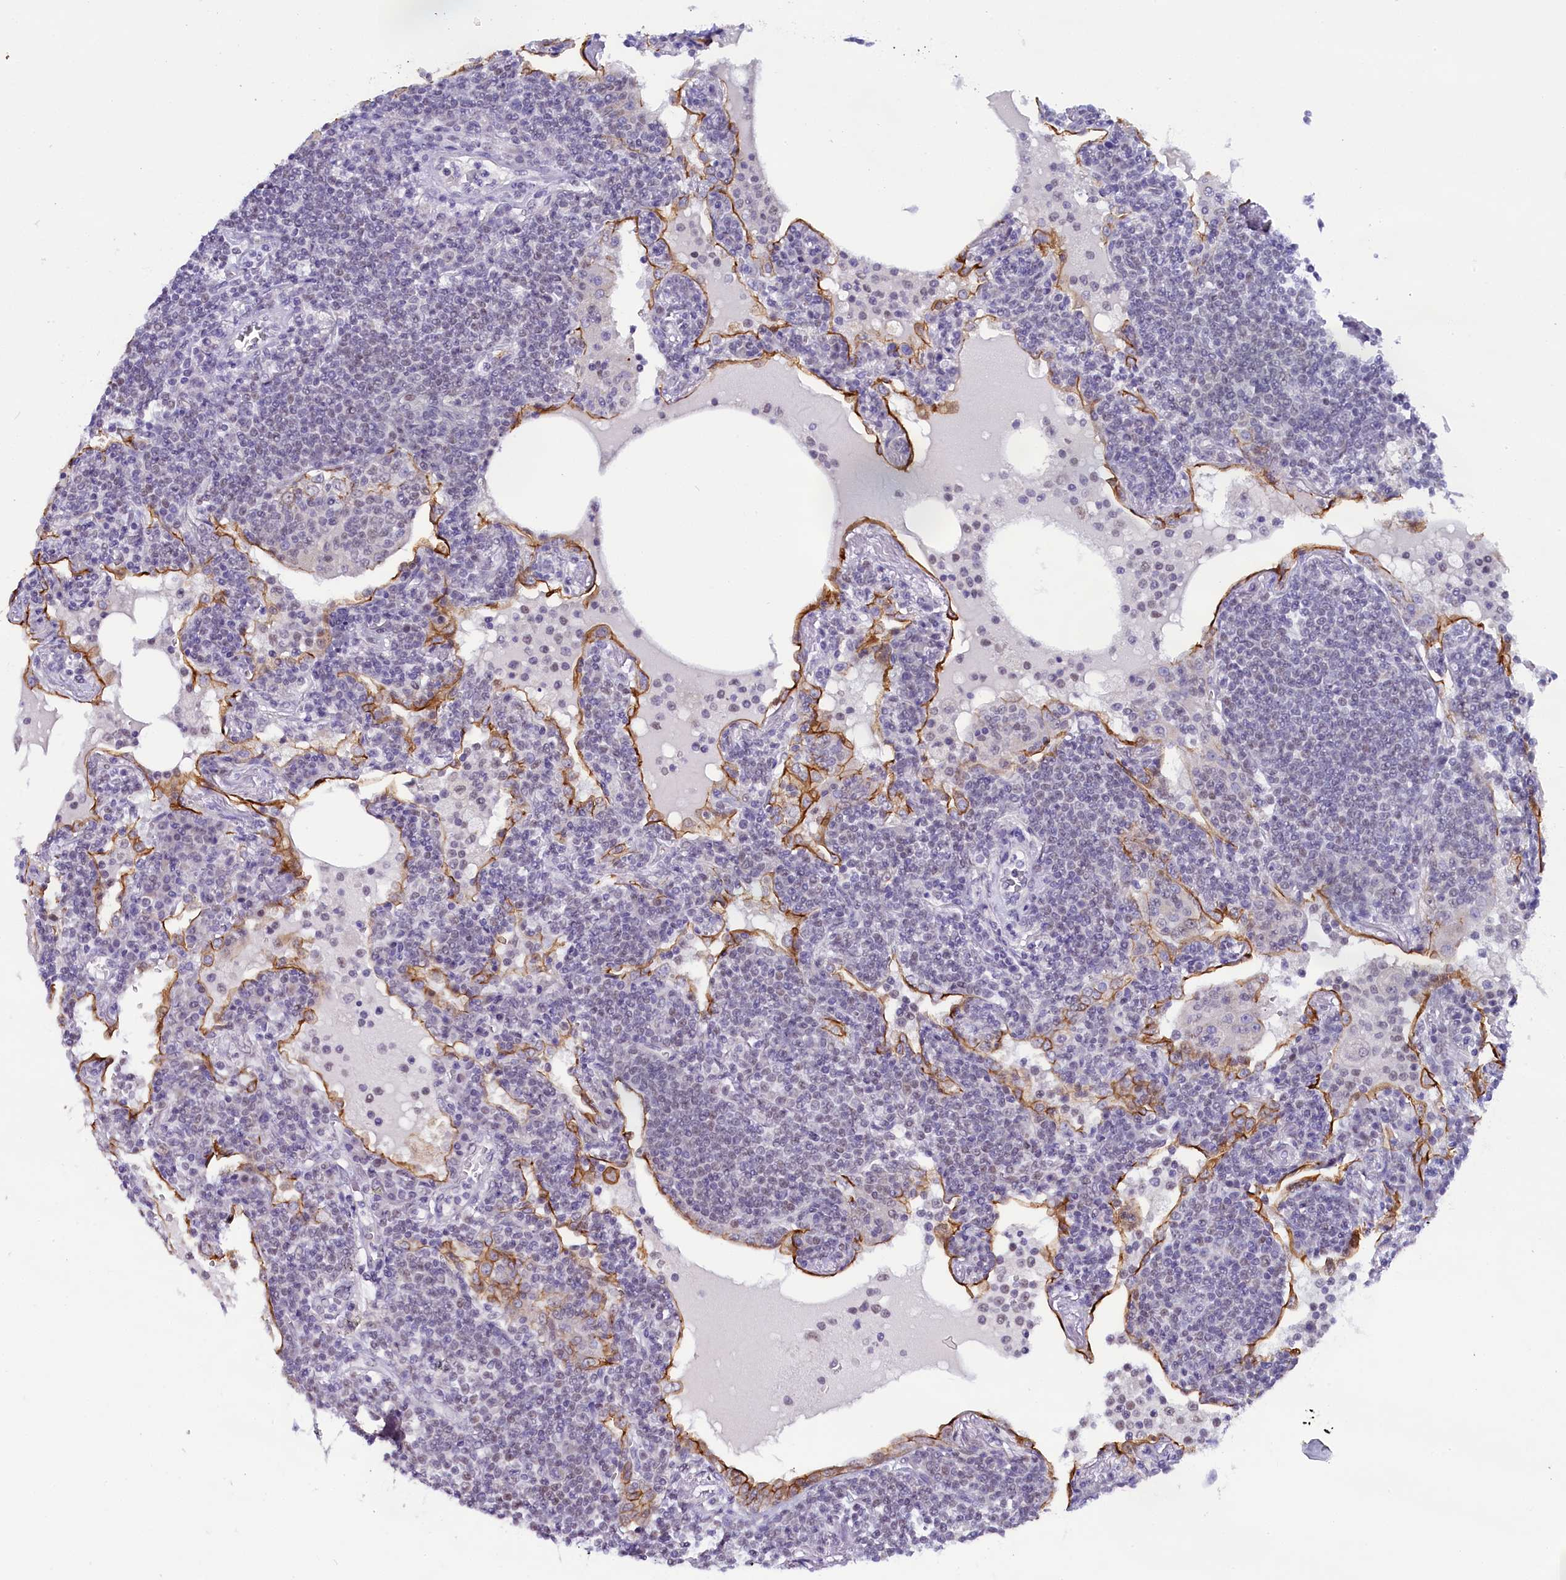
{"staining": {"intensity": "negative", "quantity": "none", "location": "none"}, "tissue": "lymphoma", "cell_type": "Tumor cells", "image_type": "cancer", "snomed": [{"axis": "morphology", "description": "Malignant lymphoma, non-Hodgkin's type, Low grade"}, {"axis": "topography", "description": "Lung"}], "caption": "Tumor cells are negative for protein expression in human malignant lymphoma, non-Hodgkin's type (low-grade).", "gene": "OSGEP", "patient": {"sex": "female", "age": 71}}